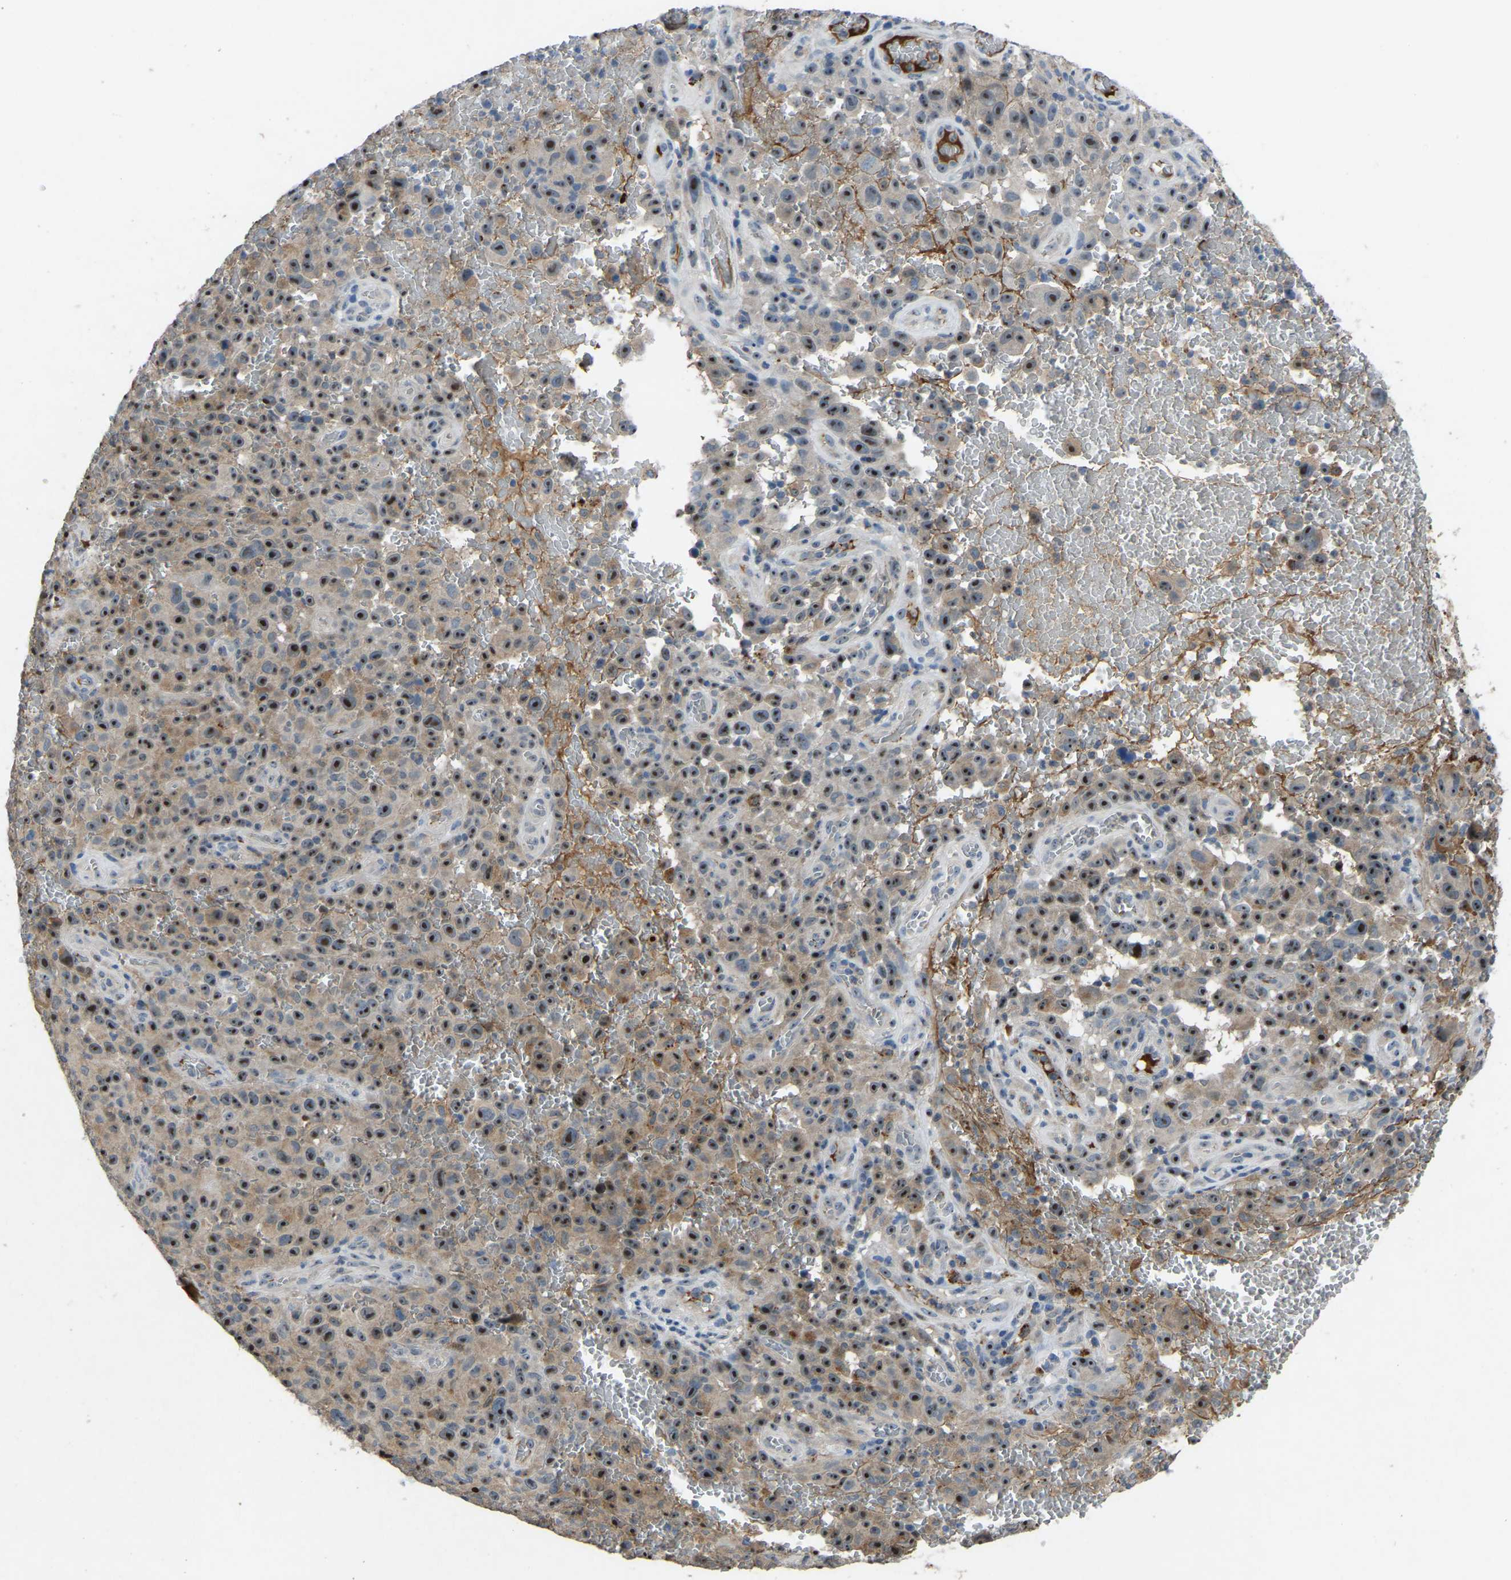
{"staining": {"intensity": "moderate", "quantity": ">75%", "location": "cytoplasmic/membranous,nuclear"}, "tissue": "melanoma", "cell_type": "Tumor cells", "image_type": "cancer", "snomed": [{"axis": "morphology", "description": "Malignant melanoma, NOS"}, {"axis": "topography", "description": "Skin"}], "caption": "Melanoma stained with DAB IHC shows medium levels of moderate cytoplasmic/membranous and nuclear expression in approximately >75% of tumor cells. (DAB IHC with brightfield microscopy, high magnification).", "gene": "FHIT", "patient": {"sex": "female", "age": 82}}